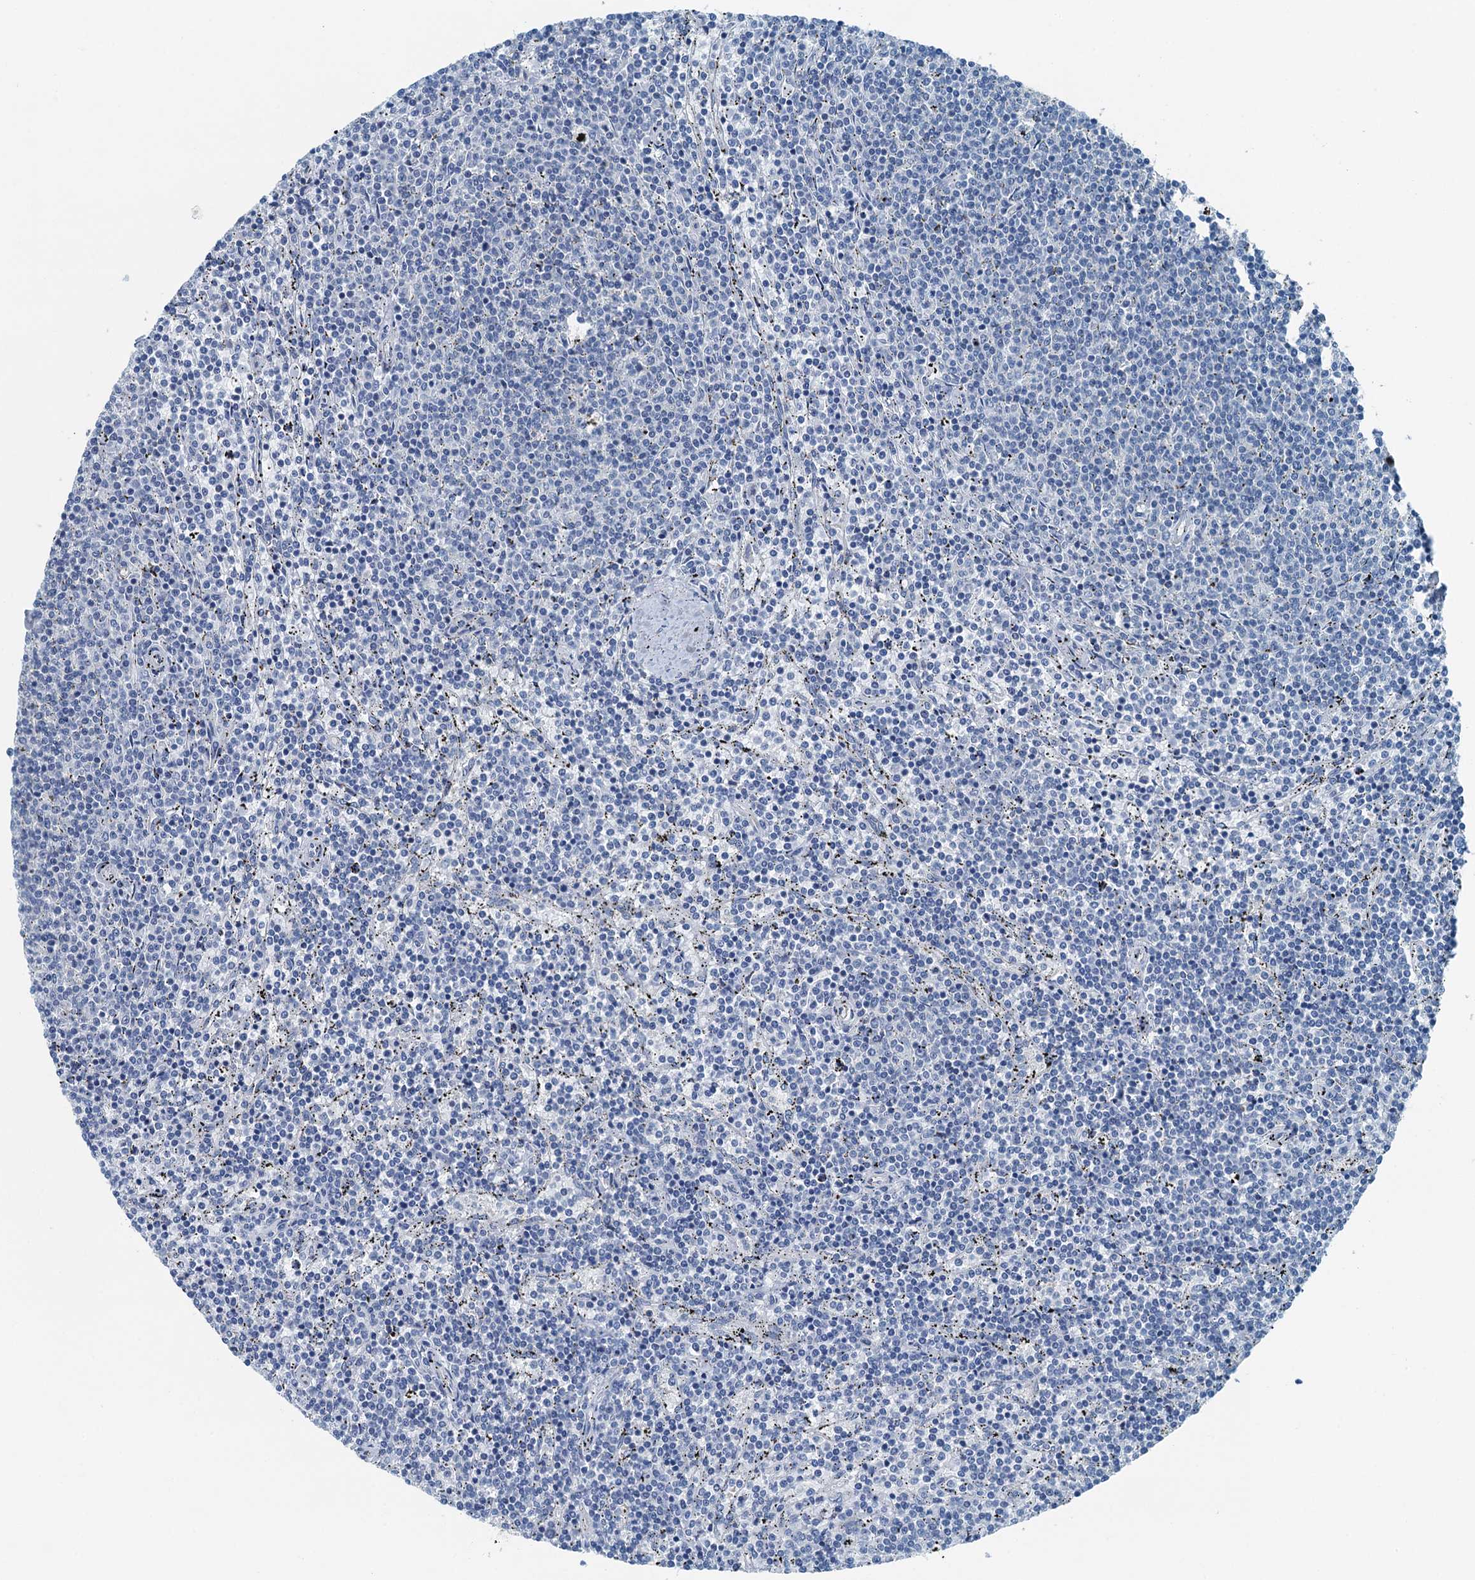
{"staining": {"intensity": "negative", "quantity": "none", "location": "none"}, "tissue": "lymphoma", "cell_type": "Tumor cells", "image_type": "cancer", "snomed": [{"axis": "morphology", "description": "Malignant lymphoma, non-Hodgkin's type, Low grade"}, {"axis": "topography", "description": "Spleen"}], "caption": "Protein analysis of malignant lymphoma, non-Hodgkin's type (low-grade) reveals no significant positivity in tumor cells.", "gene": "GFOD2", "patient": {"sex": "female", "age": 50}}